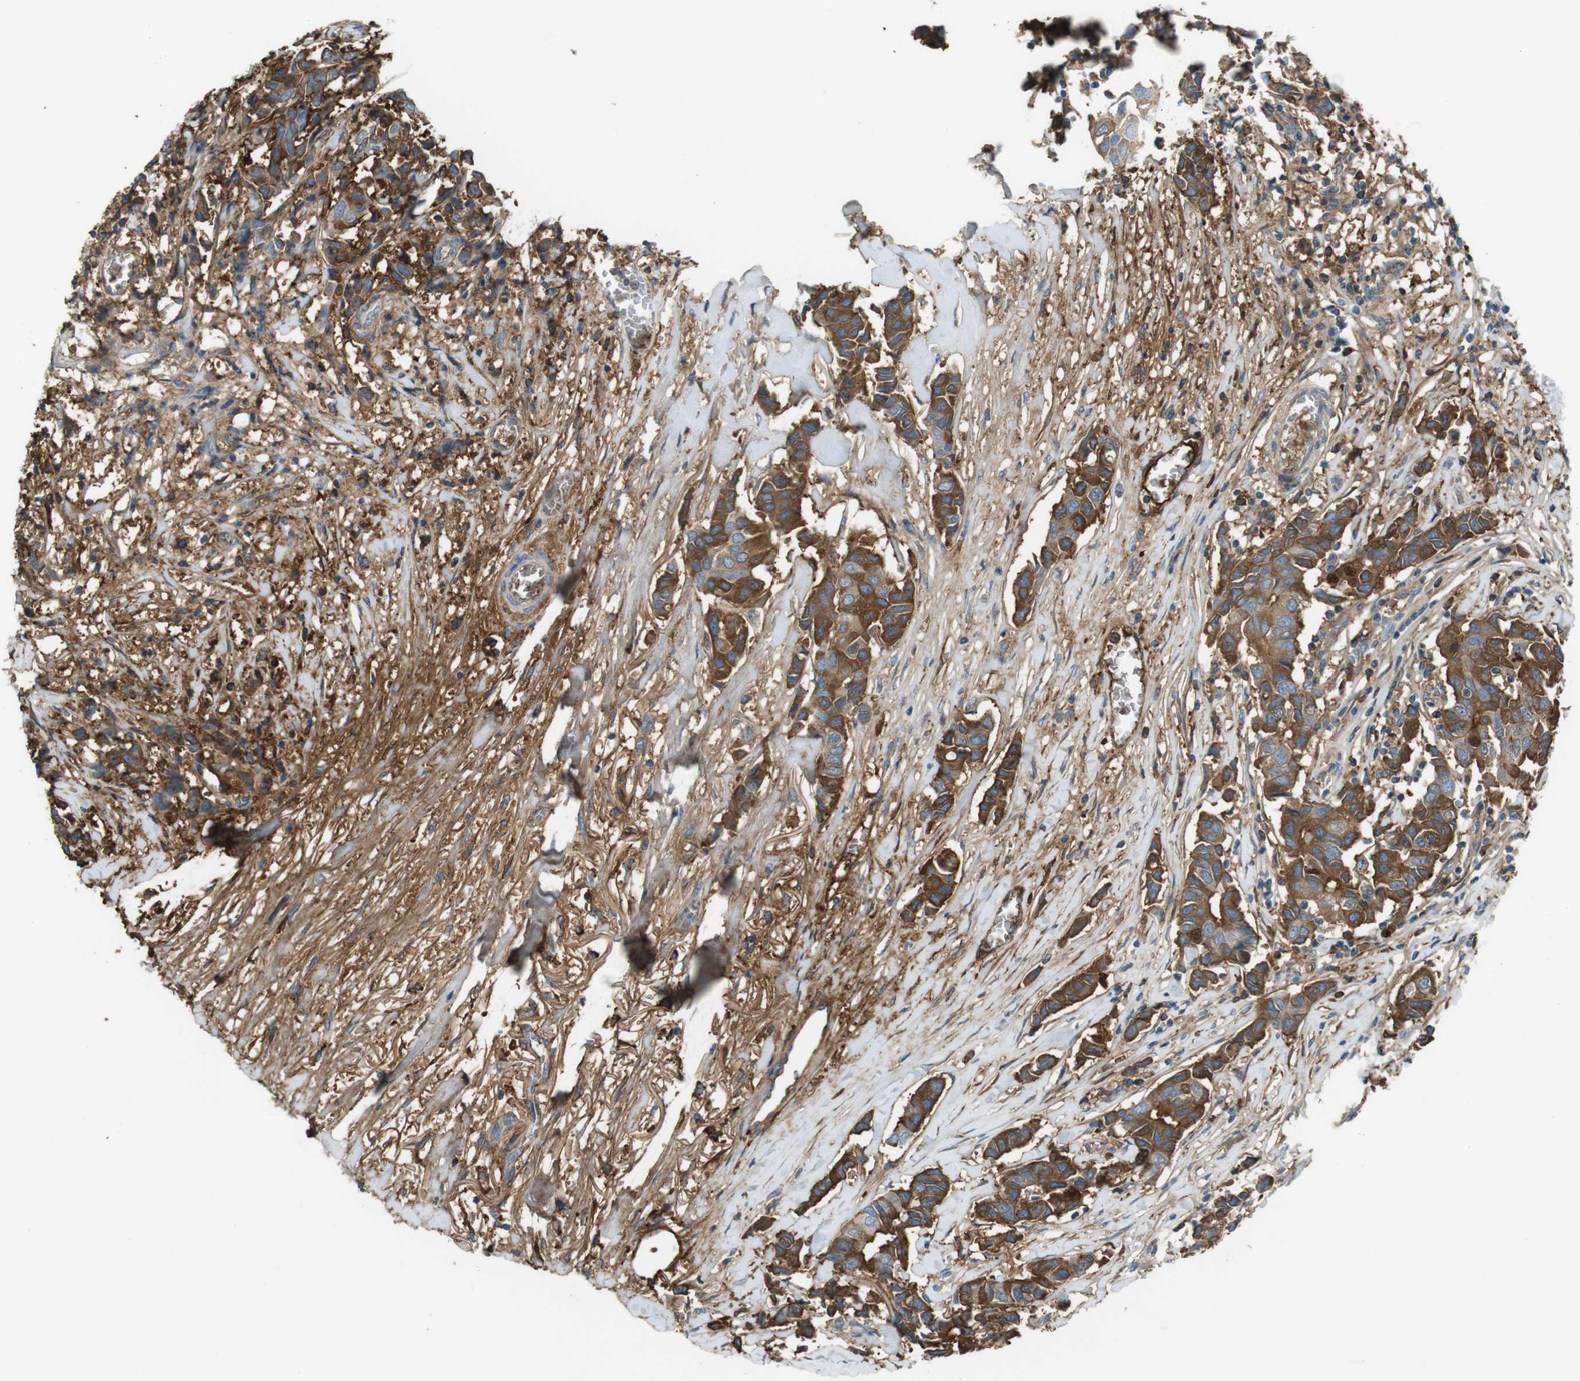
{"staining": {"intensity": "moderate", "quantity": ">75%", "location": "cytoplasmic/membranous"}, "tissue": "breast cancer", "cell_type": "Tumor cells", "image_type": "cancer", "snomed": [{"axis": "morphology", "description": "Duct carcinoma"}, {"axis": "topography", "description": "Breast"}], "caption": "Moderate cytoplasmic/membranous staining is present in about >75% of tumor cells in intraductal carcinoma (breast).", "gene": "LTBP4", "patient": {"sex": "female", "age": 80}}